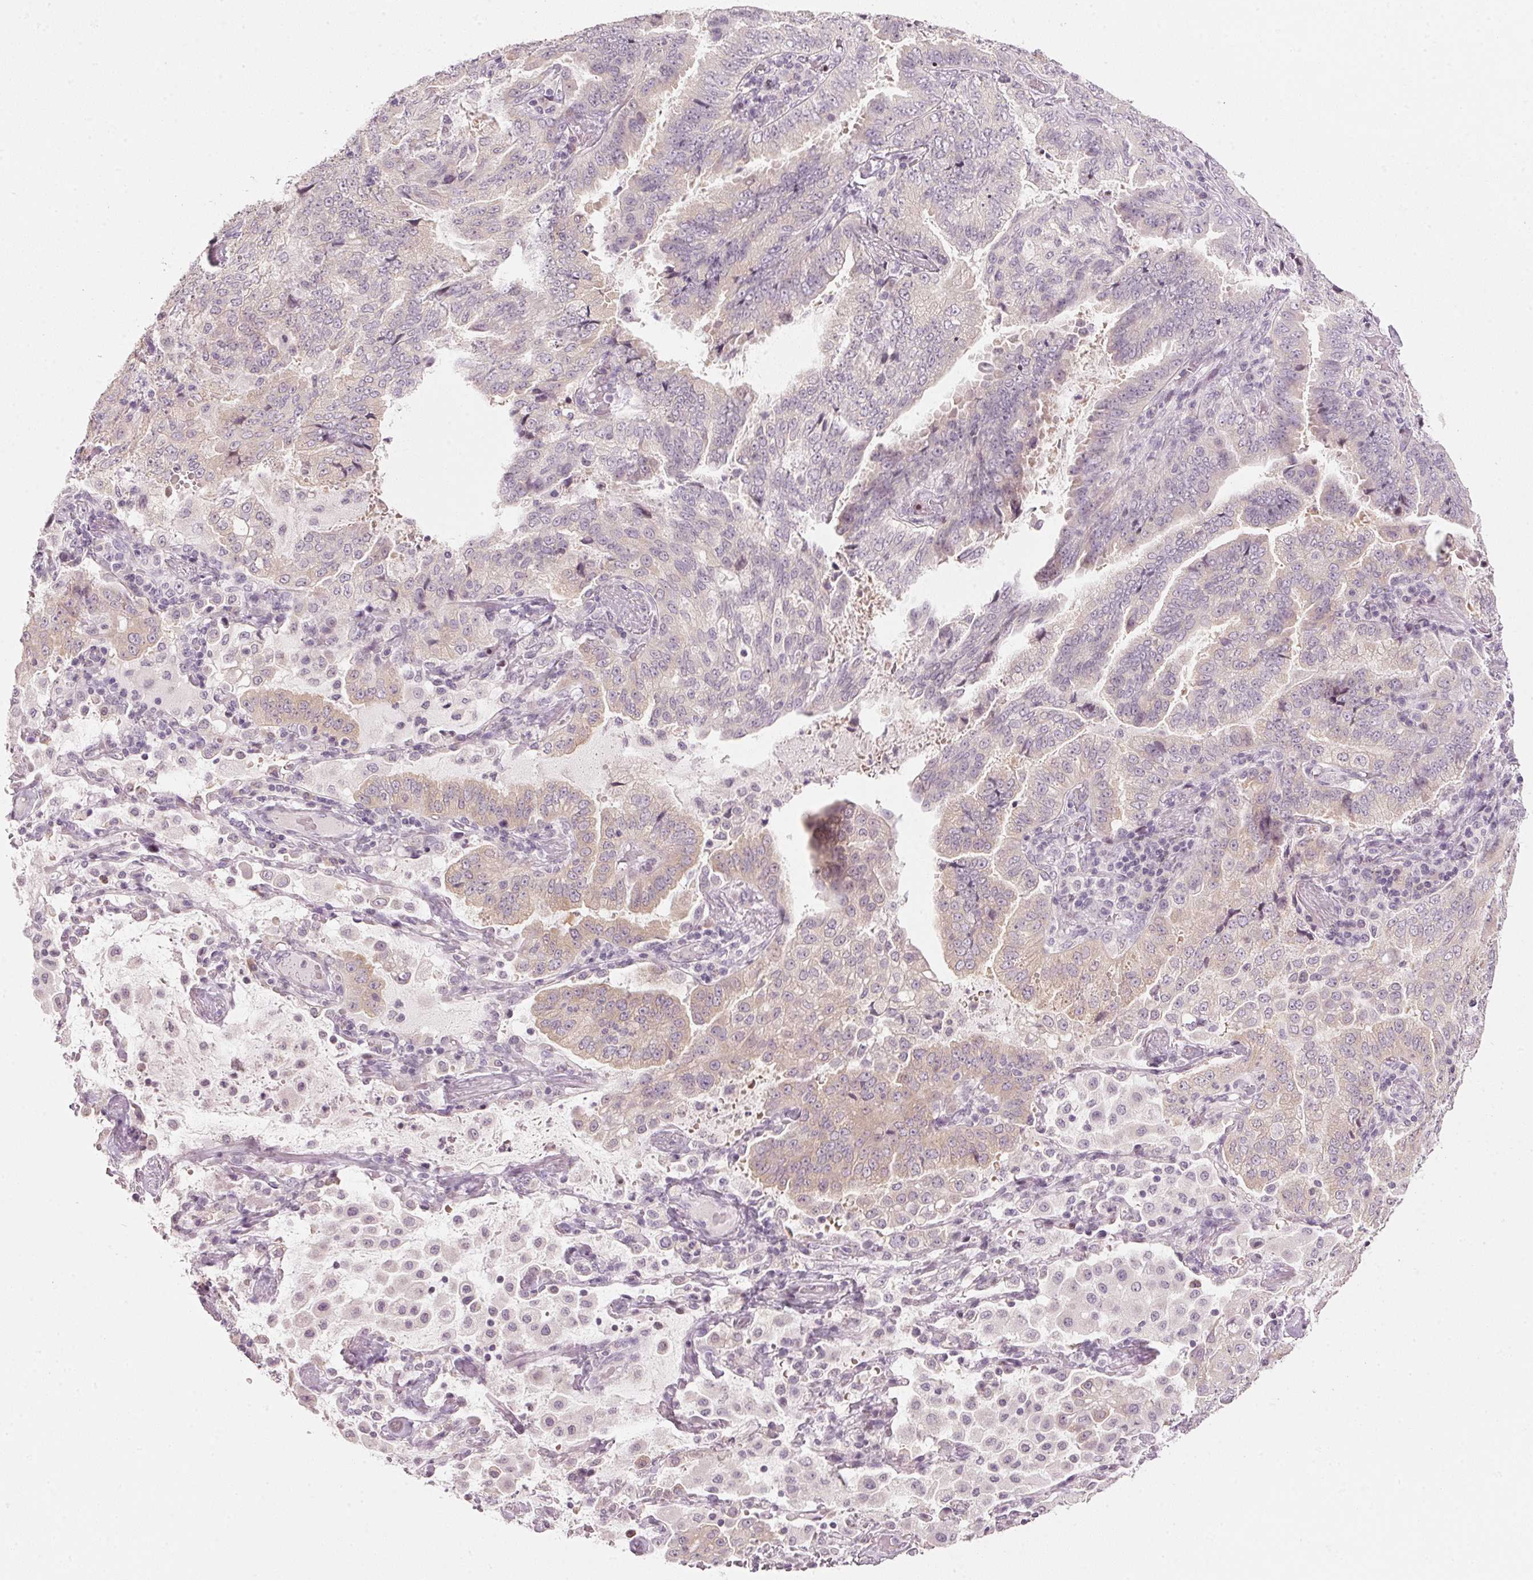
{"staining": {"intensity": "weak", "quantity": "<25%", "location": "cytoplasmic/membranous"}, "tissue": "lung cancer", "cell_type": "Tumor cells", "image_type": "cancer", "snomed": [{"axis": "morphology", "description": "Aneuploidy"}, {"axis": "morphology", "description": "Adenocarcinoma, NOS"}, {"axis": "morphology", "description": "Adenocarcinoma, metastatic, NOS"}, {"axis": "topography", "description": "Lymph node"}, {"axis": "topography", "description": "Lung"}], "caption": "Tumor cells are negative for brown protein staining in metastatic adenocarcinoma (lung).", "gene": "SFRP4", "patient": {"sex": "female", "age": 48}}